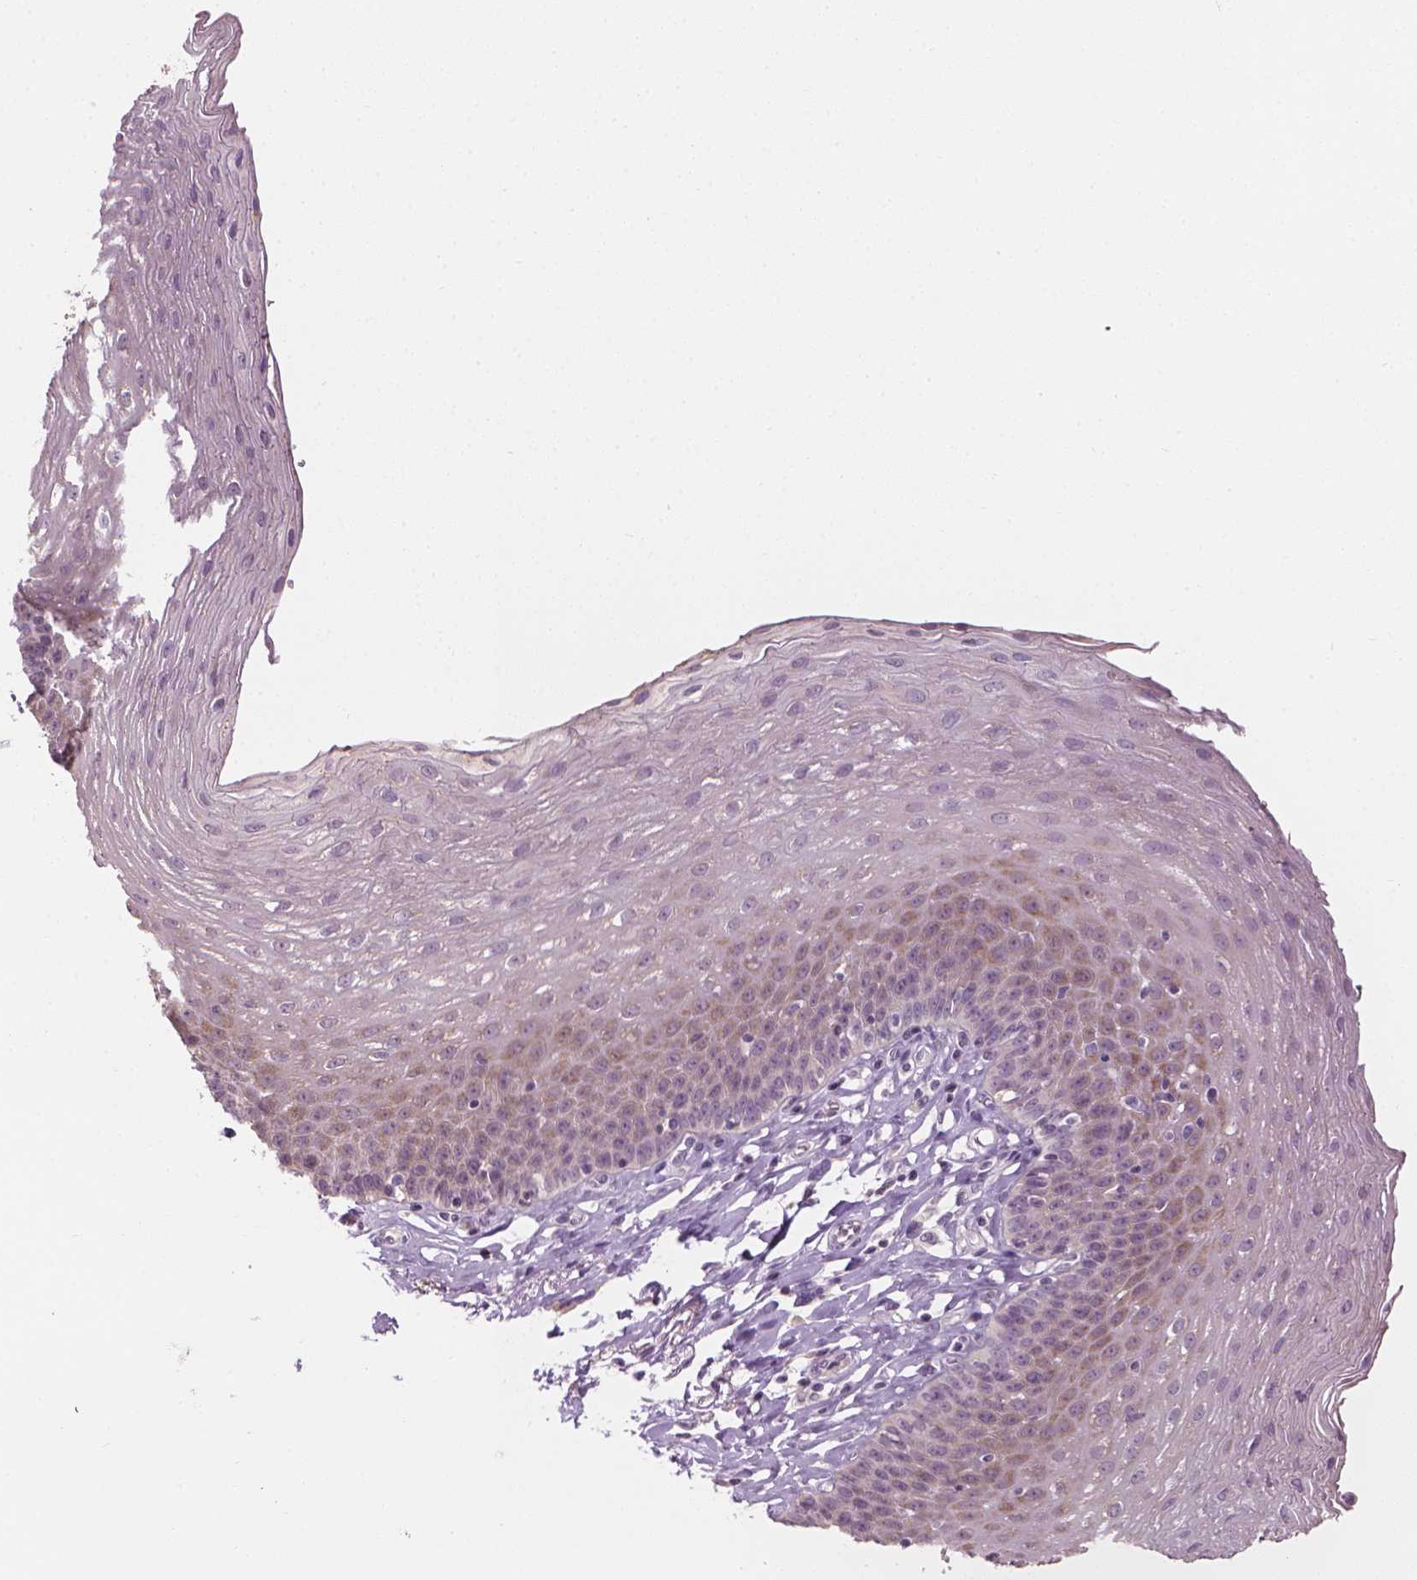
{"staining": {"intensity": "weak", "quantity": "<25%", "location": "cytoplasmic/membranous"}, "tissue": "esophagus", "cell_type": "Squamous epithelial cells", "image_type": "normal", "snomed": [{"axis": "morphology", "description": "Normal tissue, NOS"}, {"axis": "topography", "description": "Esophagus"}], "caption": "IHC photomicrograph of benign human esophagus stained for a protein (brown), which demonstrates no positivity in squamous epithelial cells. (Brightfield microscopy of DAB immunohistochemistry at high magnification).", "gene": "CFAP126", "patient": {"sex": "female", "age": 81}}